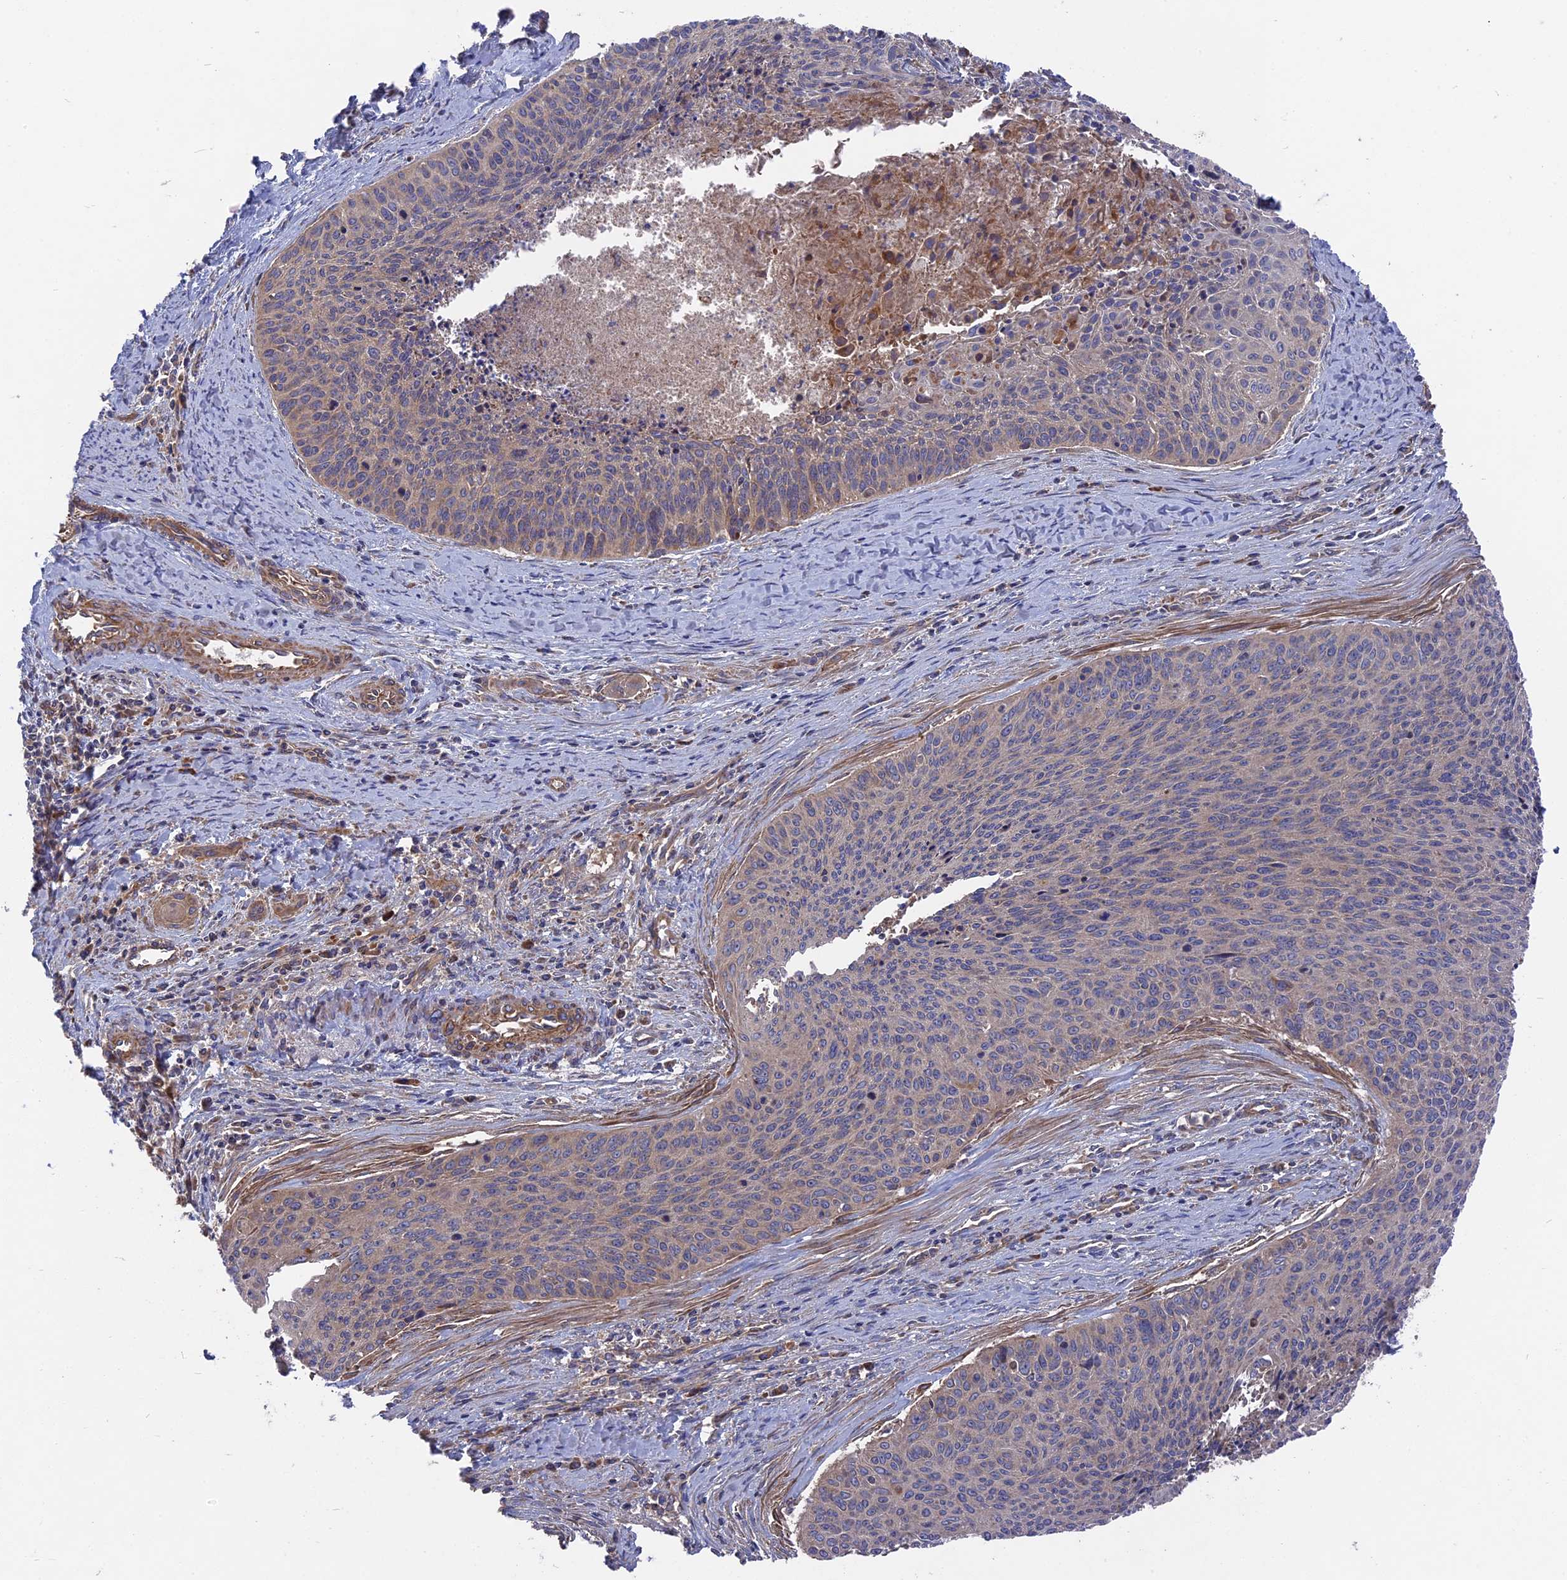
{"staining": {"intensity": "weak", "quantity": "<25%", "location": "cytoplasmic/membranous"}, "tissue": "cervical cancer", "cell_type": "Tumor cells", "image_type": "cancer", "snomed": [{"axis": "morphology", "description": "Squamous cell carcinoma, NOS"}, {"axis": "topography", "description": "Cervix"}], "caption": "DAB immunohistochemical staining of cervical cancer (squamous cell carcinoma) displays no significant positivity in tumor cells.", "gene": "TELO2", "patient": {"sex": "female", "age": 55}}